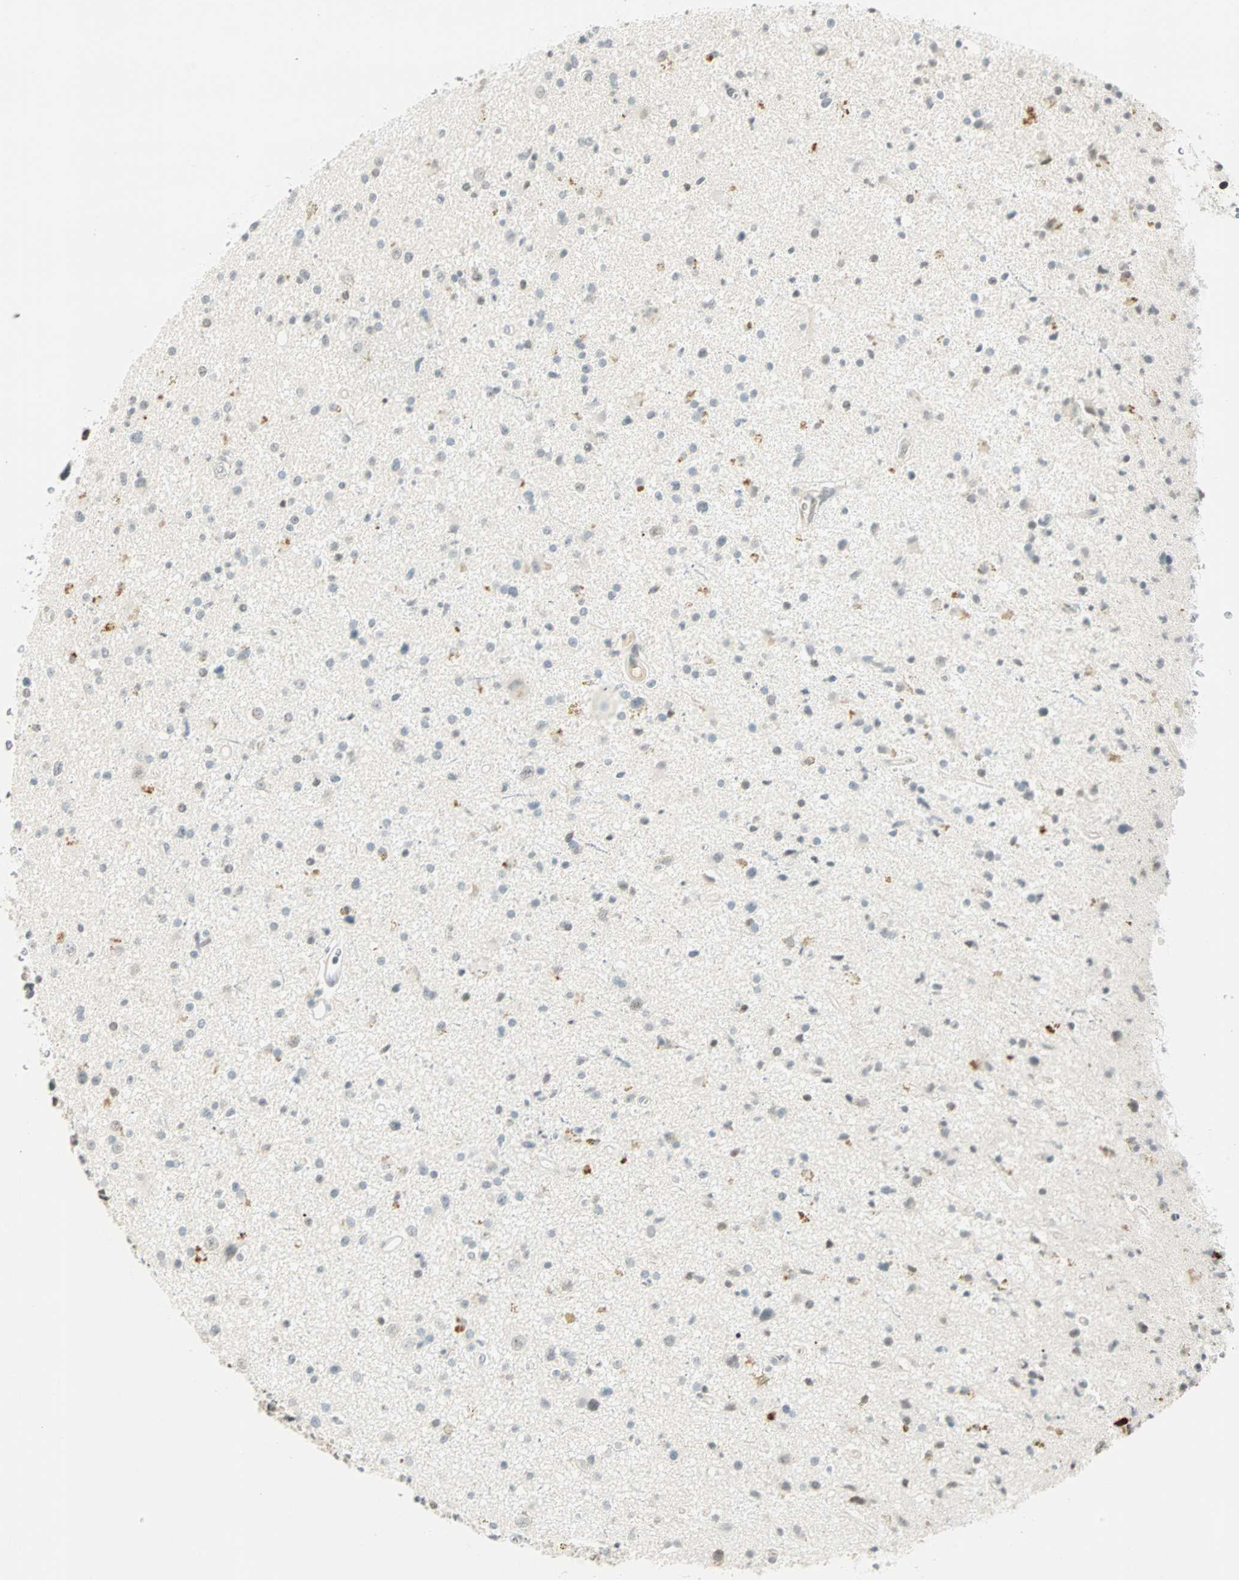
{"staining": {"intensity": "weak", "quantity": "<25%", "location": "nuclear"}, "tissue": "glioma", "cell_type": "Tumor cells", "image_type": "cancer", "snomed": [{"axis": "morphology", "description": "Glioma, malignant, High grade"}, {"axis": "topography", "description": "Brain"}], "caption": "A high-resolution photomicrograph shows immunohistochemistry staining of malignant glioma (high-grade), which displays no significant positivity in tumor cells. (Immunohistochemistry (ihc), brightfield microscopy, high magnification).", "gene": "SMAD3", "patient": {"sex": "male", "age": 33}}